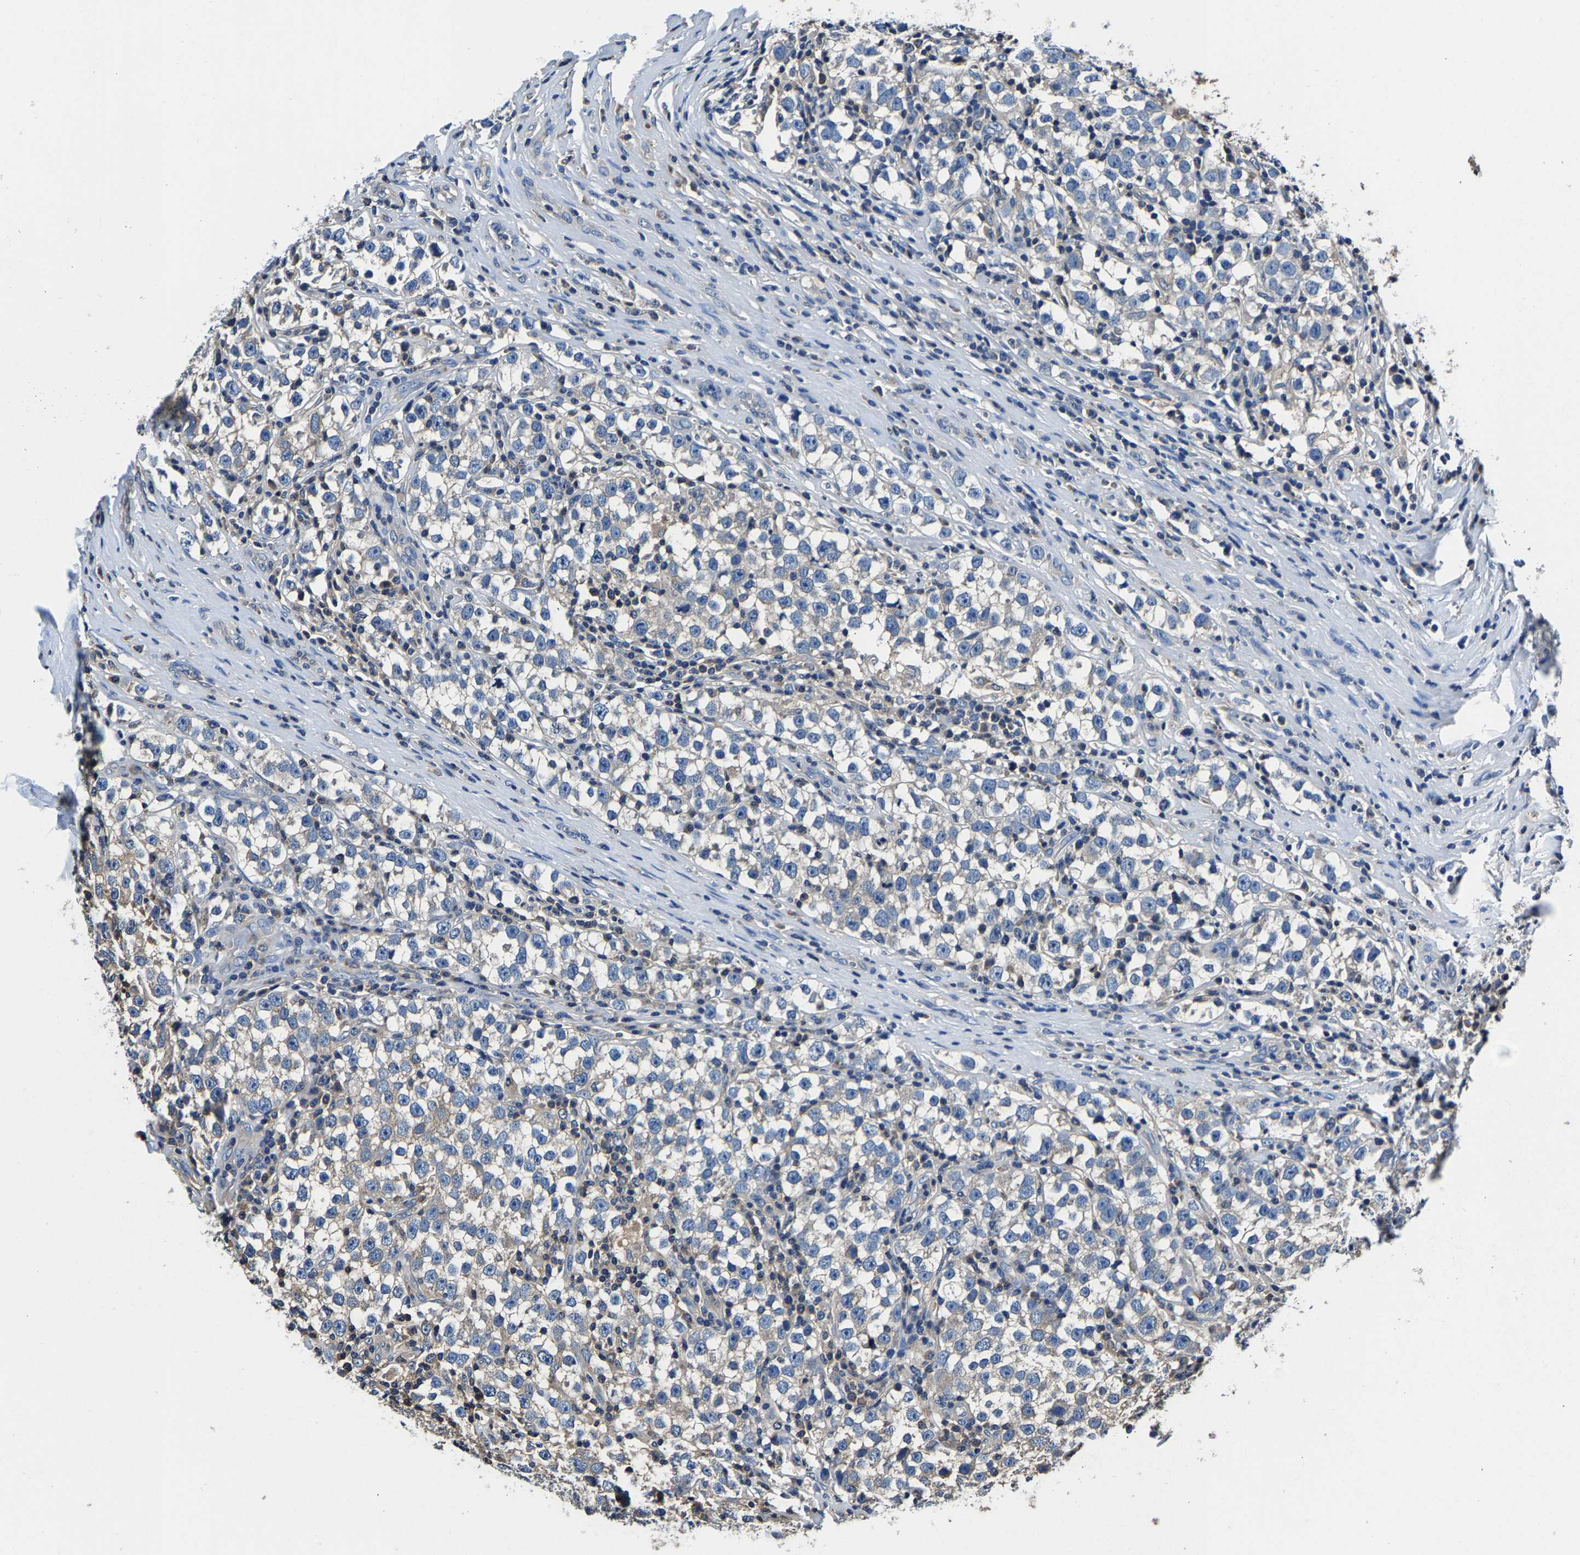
{"staining": {"intensity": "negative", "quantity": "none", "location": "none"}, "tissue": "testis cancer", "cell_type": "Tumor cells", "image_type": "cancer", "snomed": [{"axis": "morphology", "description": "Normal tissue, NOS"}, {"axis": "morphology", "description": "Seminoma, NOS"}, {"axis": "topography", "description": "Testis"}], "caption": "Immunohistochemical staining of human seminoma (testis) demonstrates no significant expression in tumor cells.", "gene": "ALDOB", "patient": {"sex": "male", "age": 43}}